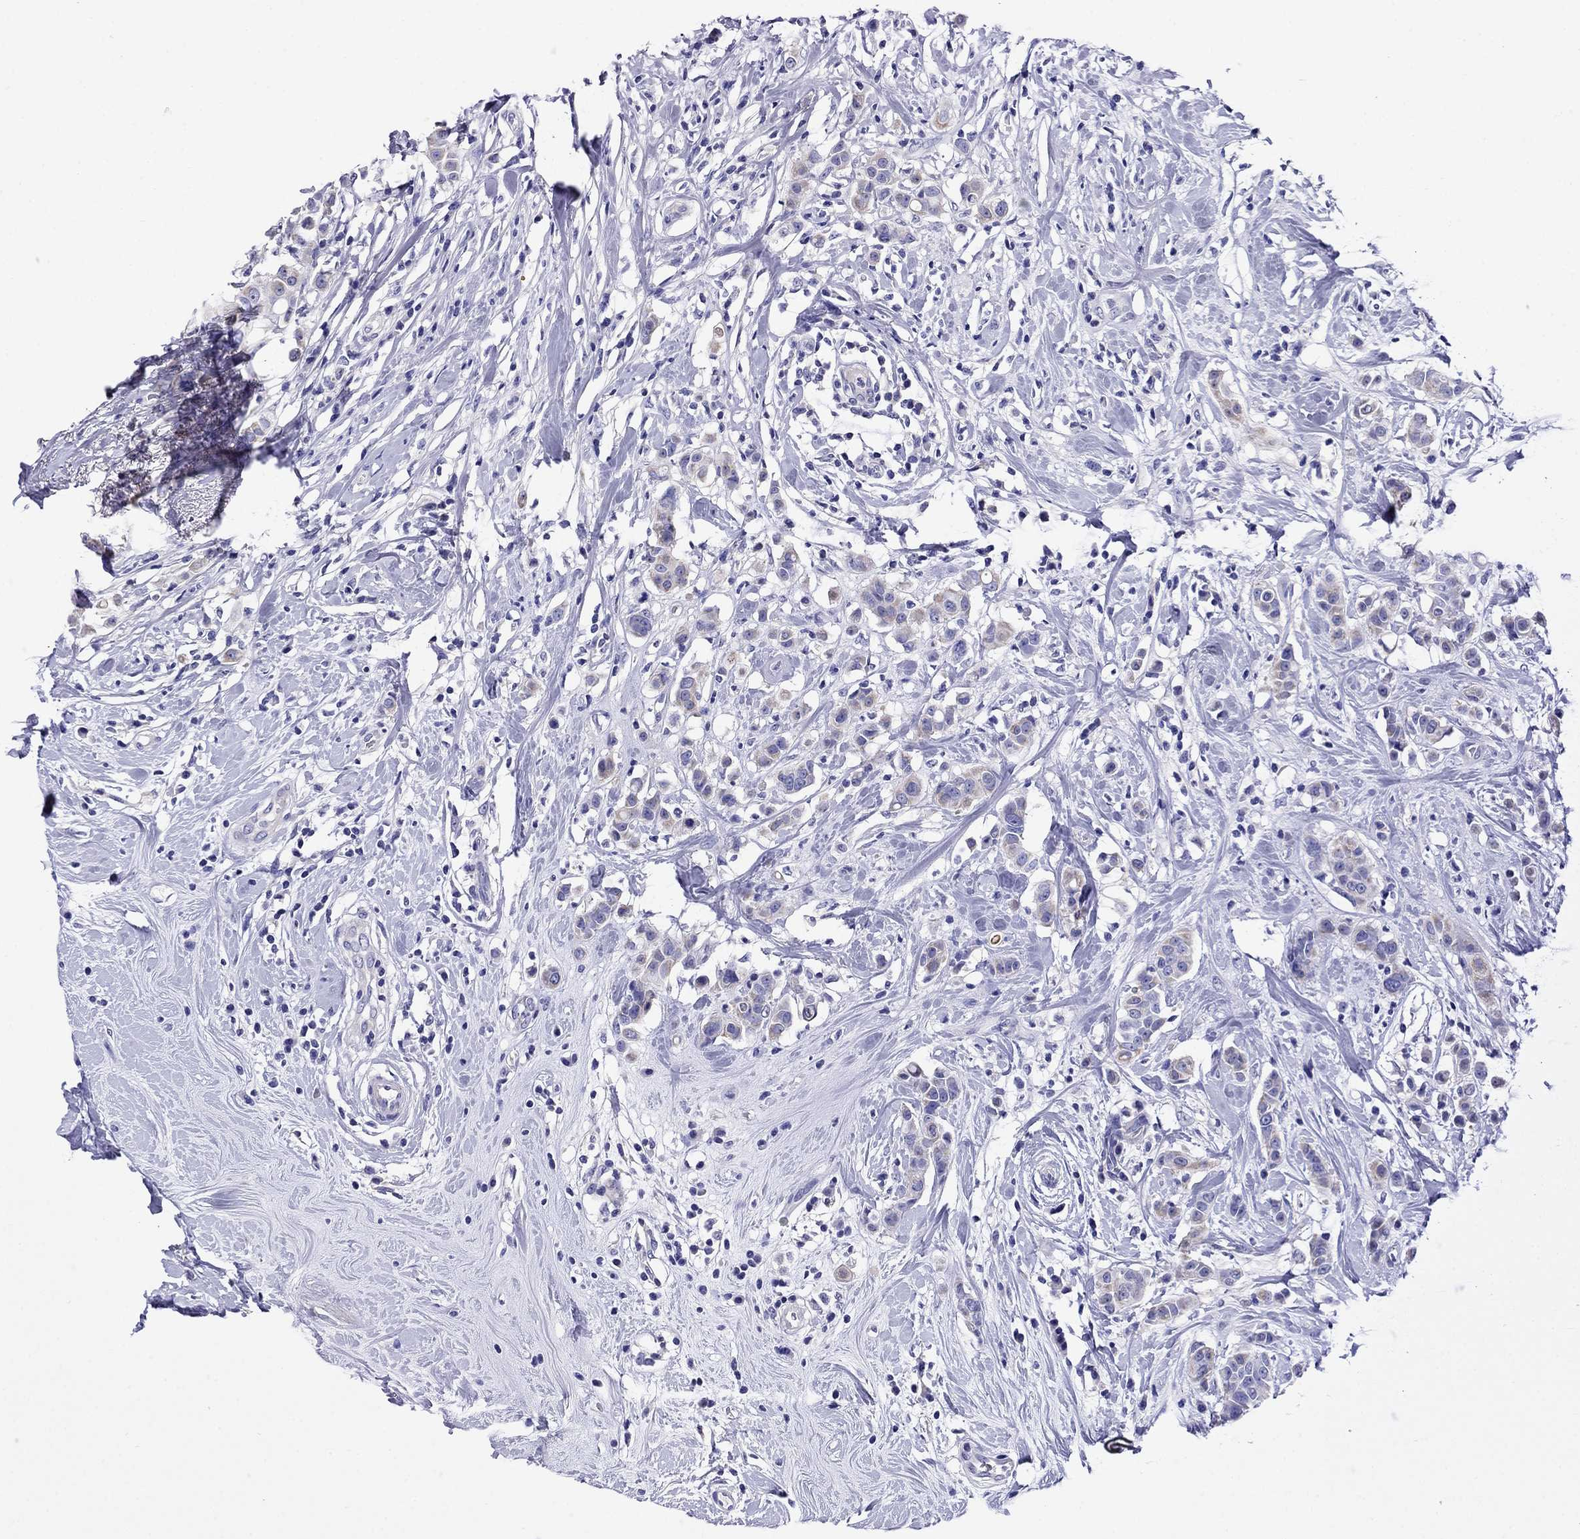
{"staining": {"intensity": "weak", "quantity": "<25%", "location": "cytoplasmic/membranous"}, "tissue": "breast cancer", "cell_type": "Tumor cells", "image_type": "cancer", "snomed": [{"axis": "morphology", "description": "Duct carcinoma"}, {"axis": "topography", "description": "Breast"}], "caption": "A histopathology image of human intraductal carcinoma (breast) is negative for staining in tumor cells.", "gene": "SCG2", "patient": {"sex": "female", "age": 27}}